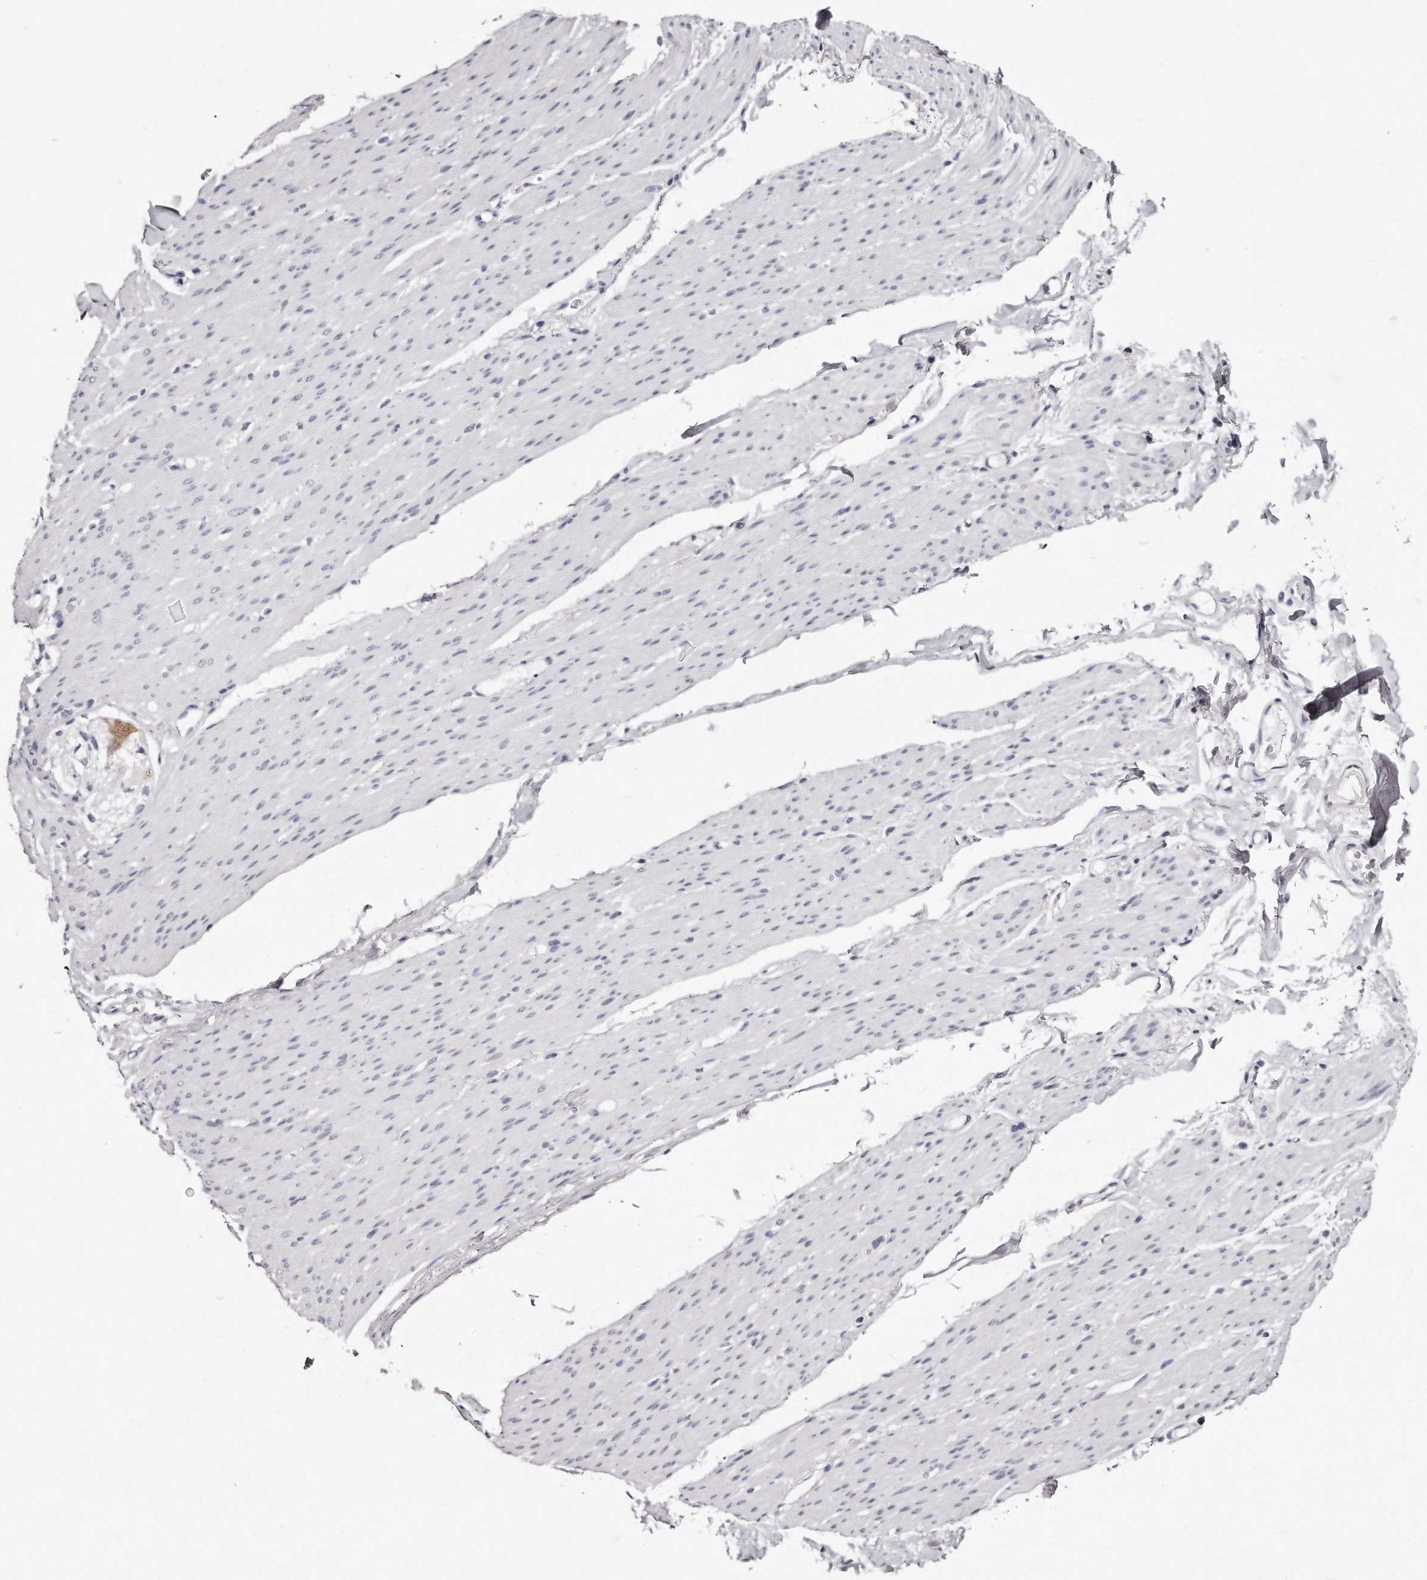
{"staining": {"intensity": "negative", "quantity": "none", "location": "none"}, "tissue": "smooth muscle", "cell_type": "Smooth muscle cells", "image_type": "normal", "snomed": [{"axis": "morphology", "description": "Normal tissue, NOS"}, {"axis": "topography", "description": "Colon"}, {"axis": "topography", "description": "Peripheral nerve tissue"}], "caption": "Smooth muscle stained for a protein using immunohistochemistry displays no positivity smooth muscle cells.", "gene": "GDA", "patient": {"sex": "female", "age": 61}}